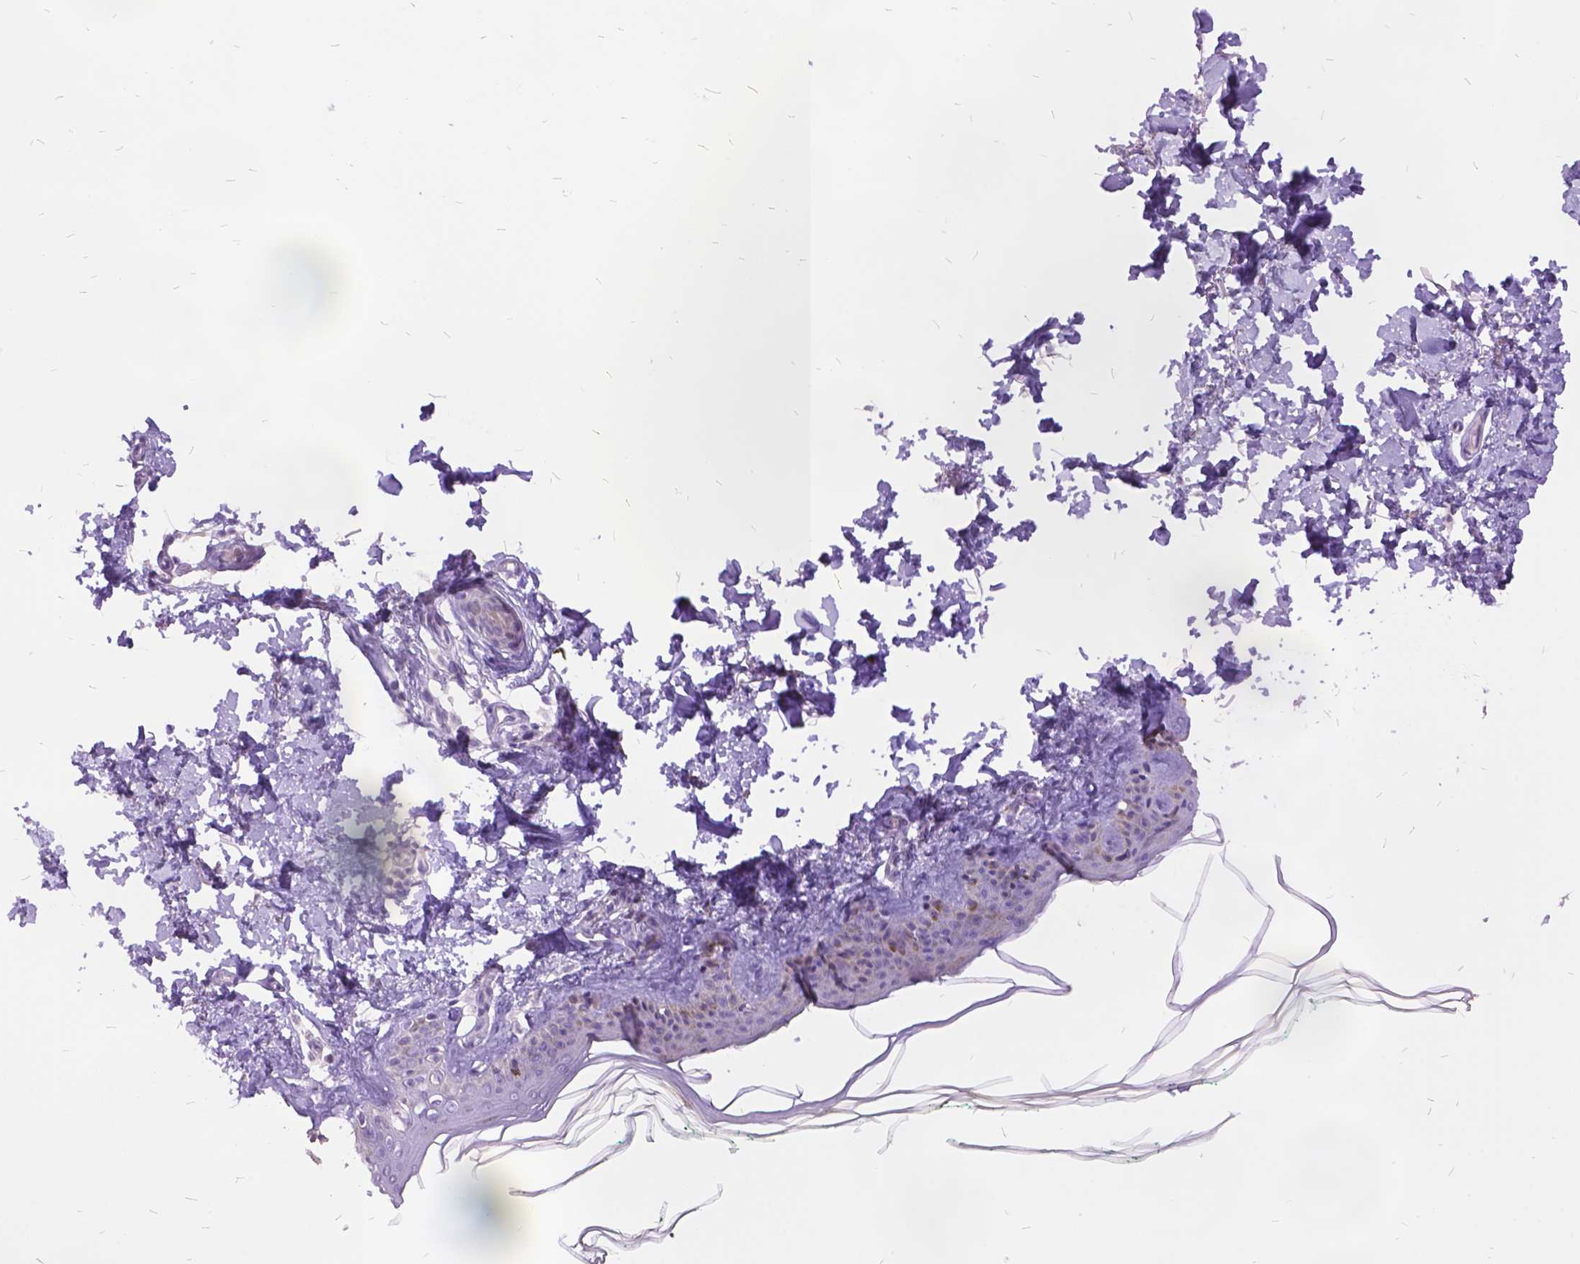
{"staining": {"intensity": "negative", "quantity": "none", "location": "none"}, "tissue": "skin", "cell_type": "Fibroblasts", "image_type": "normal", "snomed": [{"axis": "morphology", "description": "Normal tissue, NOS"}, {"axis": "topography", "description": "Skin"}, {"axis": "topography", "description": "Peripheral nerve tissue"}], "caption": "Protein analysis of normal skin shows no significant staining in fibroblasts.", "gene": "ITGB6", "patient": {"sex": "female", "age": 45}}